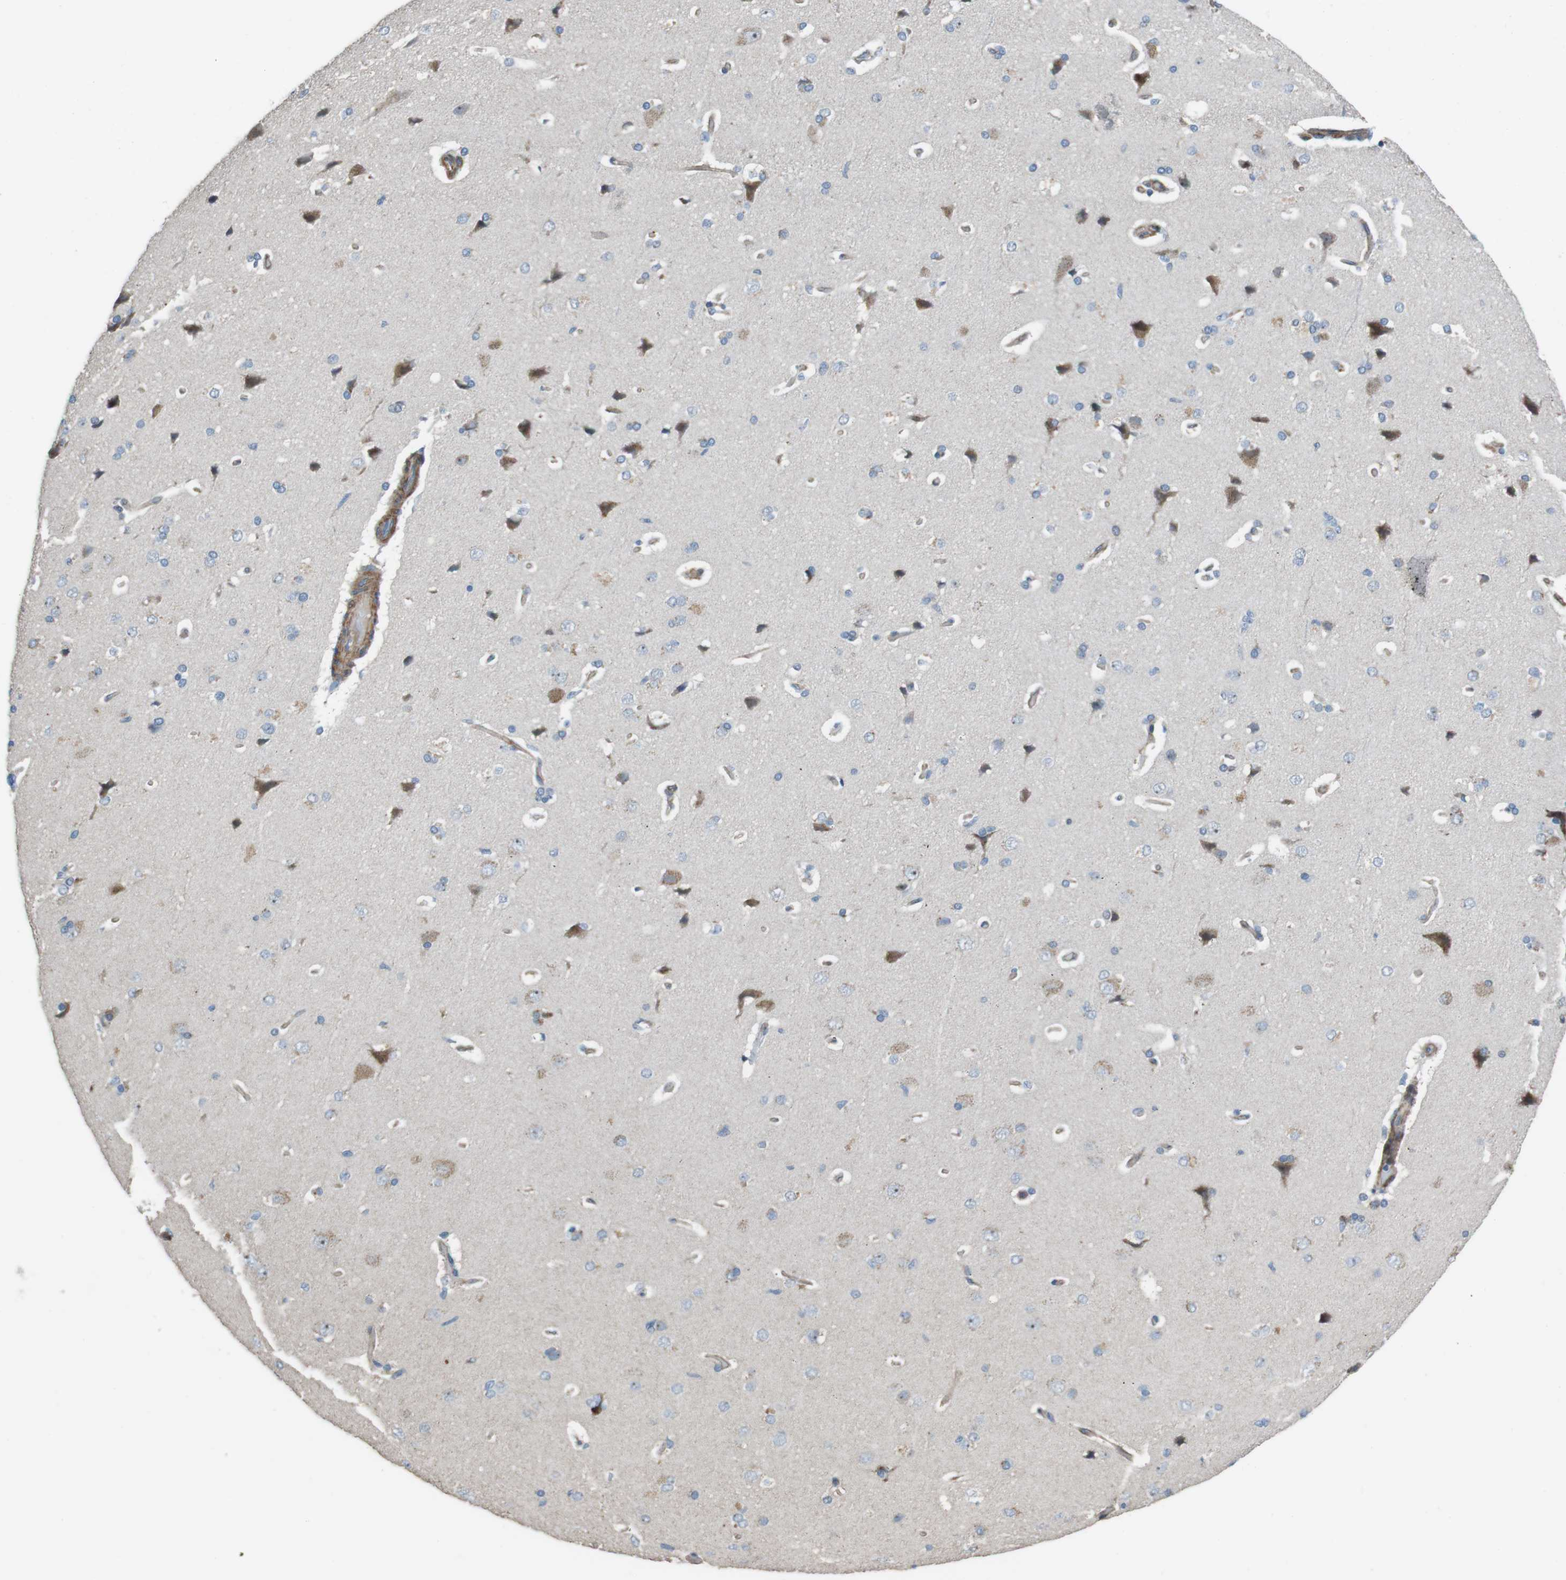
{"staining": {"intensity": "weak", "quantity": "25%-75%", "location": "cytoplasmic/membranous"}, "tissue": "cerebral cortex", "cell_type": "Endothelial cells", "image_type": "normal", "snomed": [{"axis": "morphology", "description": "Normal tissue, NOS"}, {"axis": "topography", "description": "Cerebral cortex"}], "caption": "A low amount of weak cytoplasmic/membranous expression is present in approximately 25%-75% of endothelial cells in unremarkable cerebral cortex.", "gene": "FAM174B", "patient": {"sex": "male", "age": 62}}